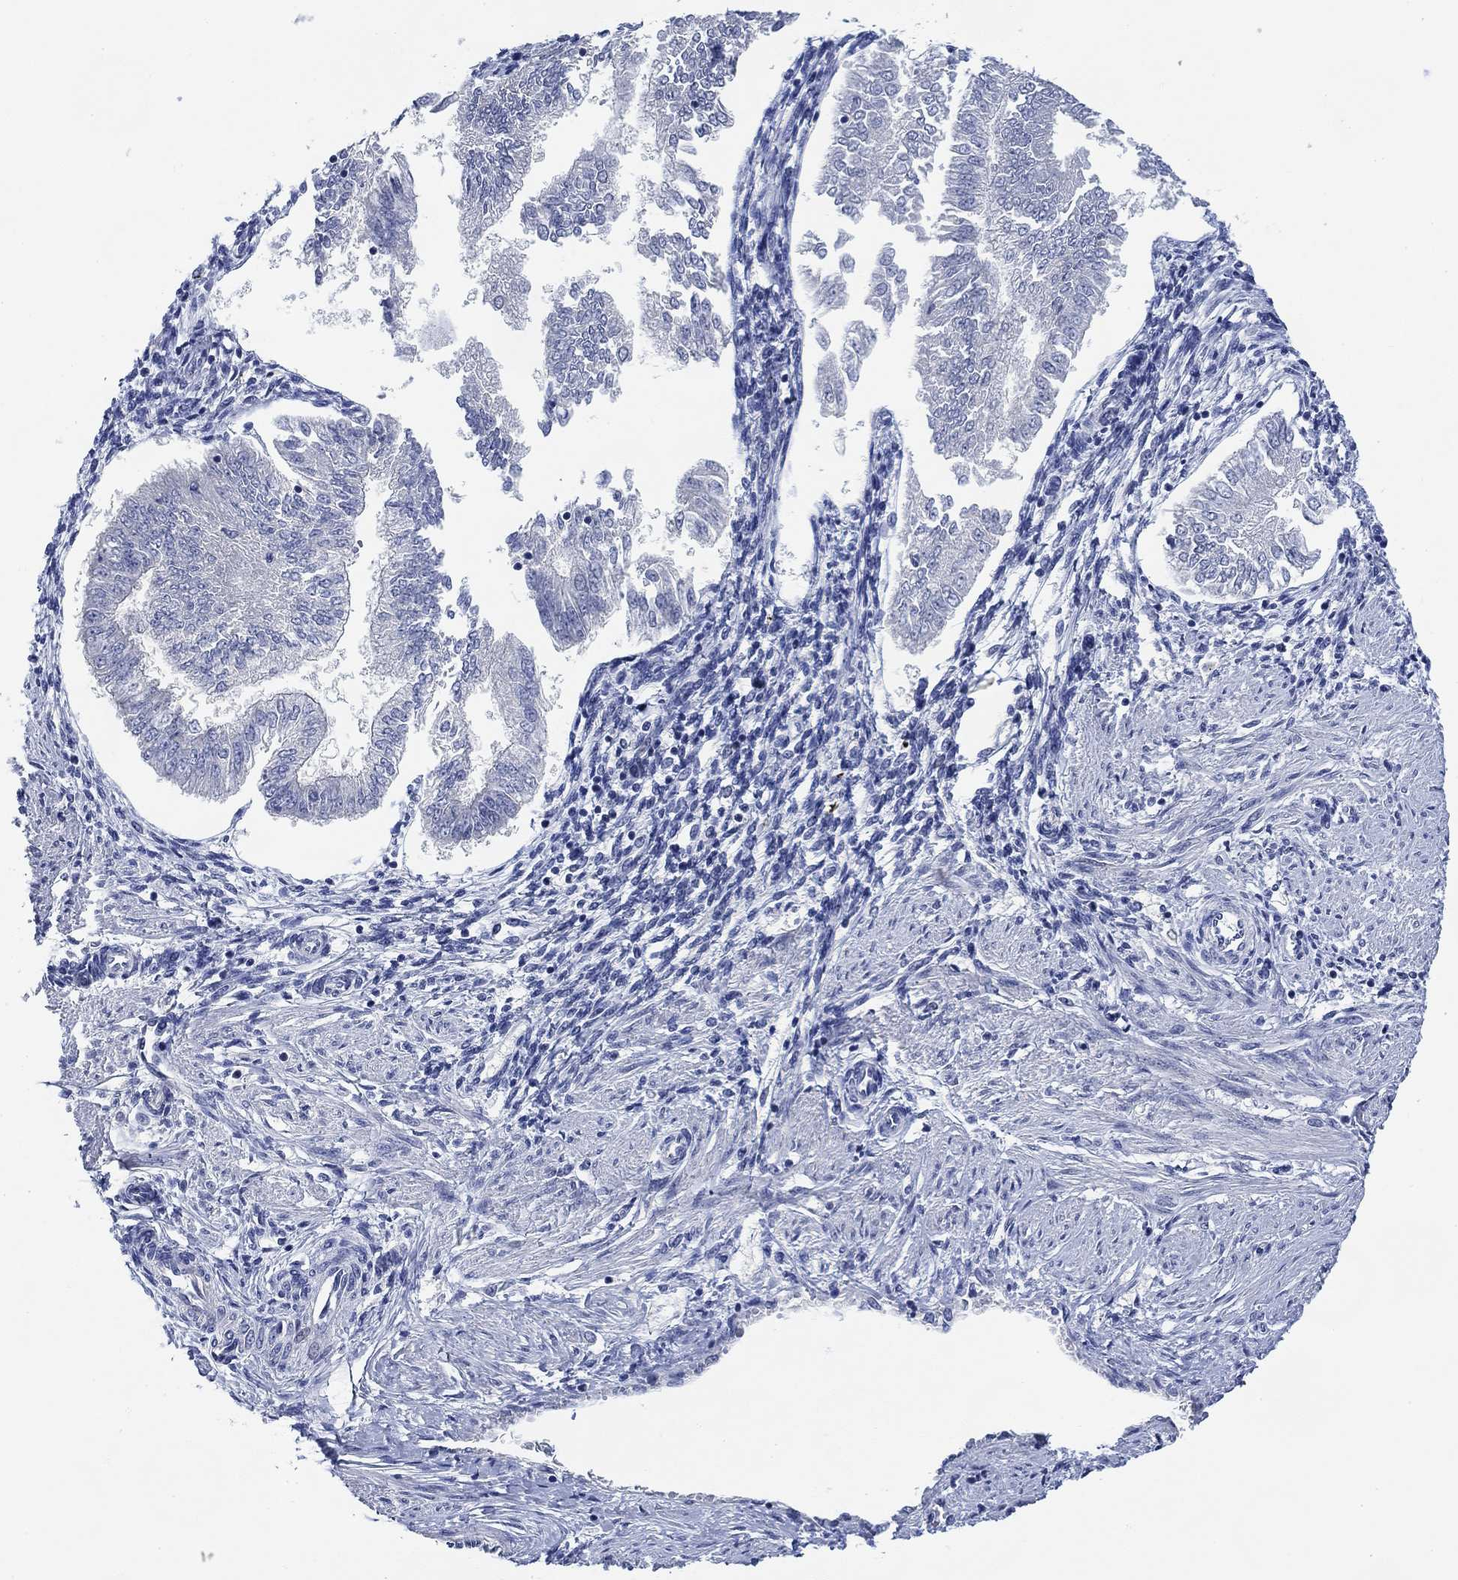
{"staining": {"intensity": "negative", "quantity": "none", "location": "none"}, "tissue": "endometrial cancer", "cell_type": "Tumor cells", "image_type": "cancer", "snomed": [{"axis": "morphology", "description": "Adenocarcinoma, NOS"}, {"axis": "topography", "description": "Endometrium"}], "caption": "High magnification brightfield microscopy of adenocarcinoma (endometrial) stained with DAB (brown) and counterstained with hematoxylin (blue): tumor cells show no significant staining.", "gene": "DAZL", "patient": {"sex": "female", "age": 53}}